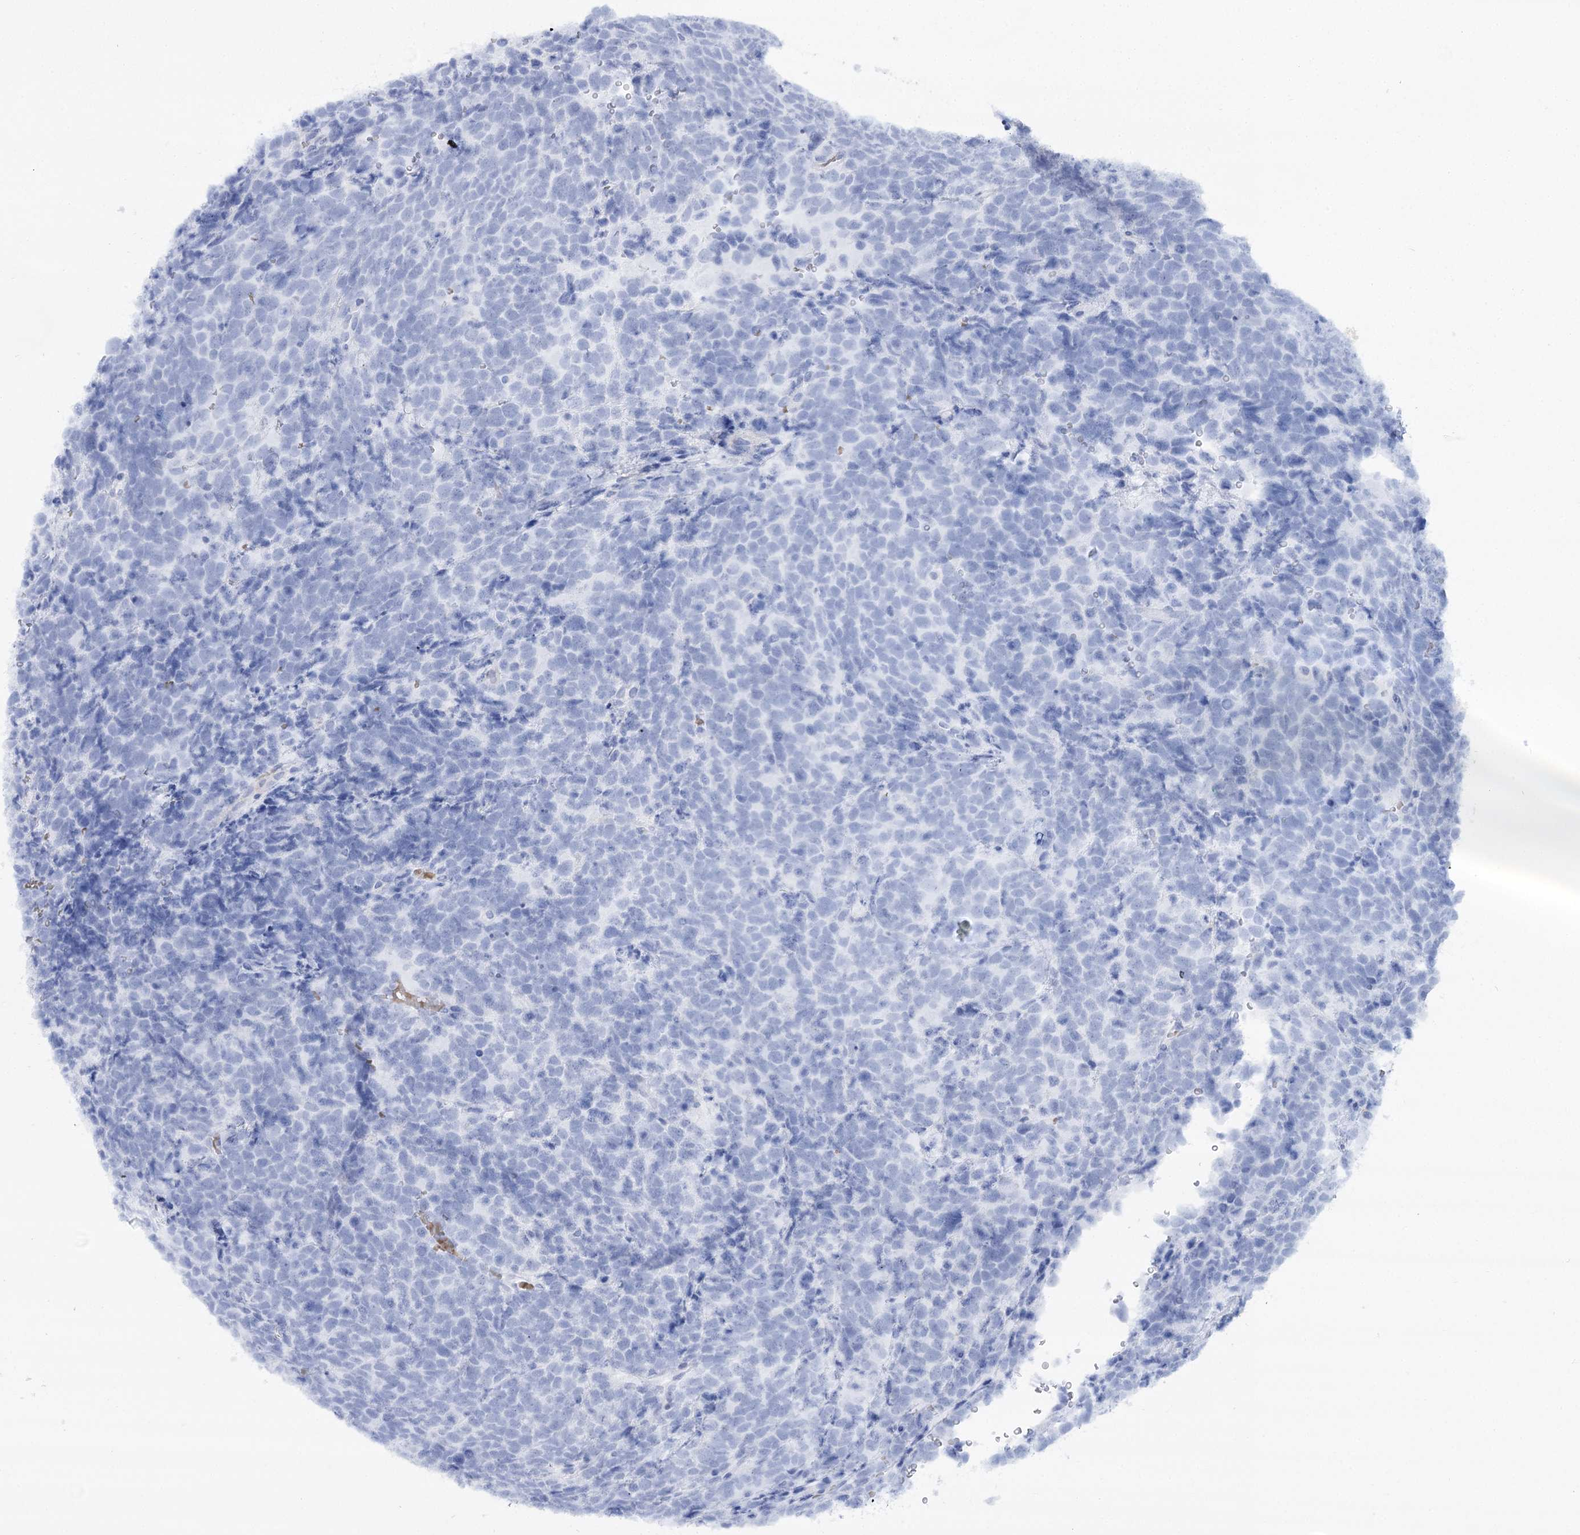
{"staining": {"intensity": "negative", "quantity": "none", "location": "none"}, "tissue": "urothelial cancer", "cell_type": "Tumor cells", "image_type": "cancer", "snomed": [{"axis": "morphology", "description": "Urothelial carcinoma, High grade"}, {"axis": "topography", "description": "Urinary bladder"}], "caption": "Immunohistochemistry of urothelial cancer exhibits no expression in tumor cells.", "gene": "SIAE", "patient": {"sex": "female", "age": 82}}